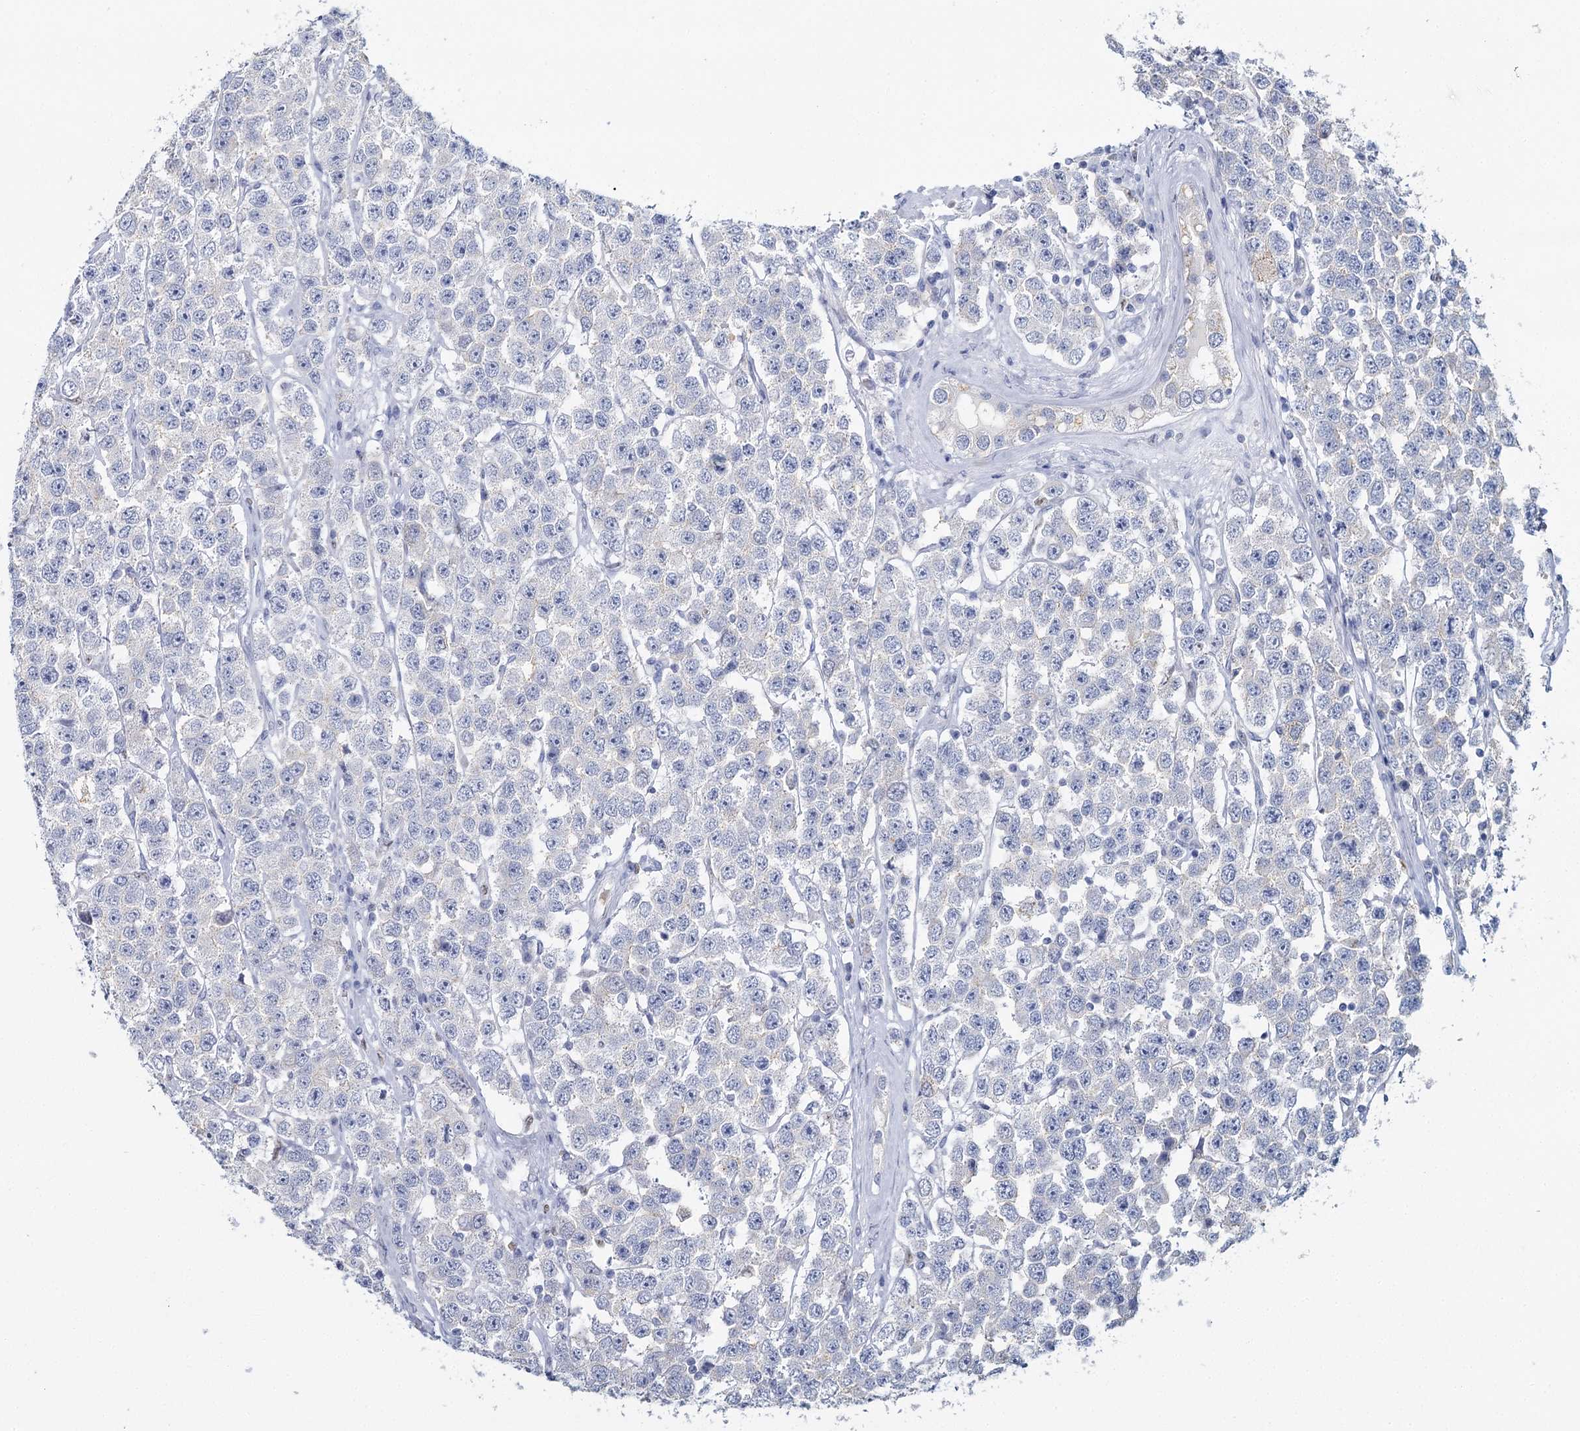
{"staining": {"intensity": "negative", "quantity": "none", "location": "none"}, "tissue": "testis cancer", "cell_type": "Tumor cells", "image_type": "cancer", "snomed": [{"axis": "morphology", "description": "Seminoma, NOS"}, {"axis": "topography", "description": "Testis"}], "caption": "The immunohistochemistry image has no significant positivity in tumor cells of testis cancer tissue.", "gene": "IGSF3", "patient": {"sex": "male", "age": 28}}